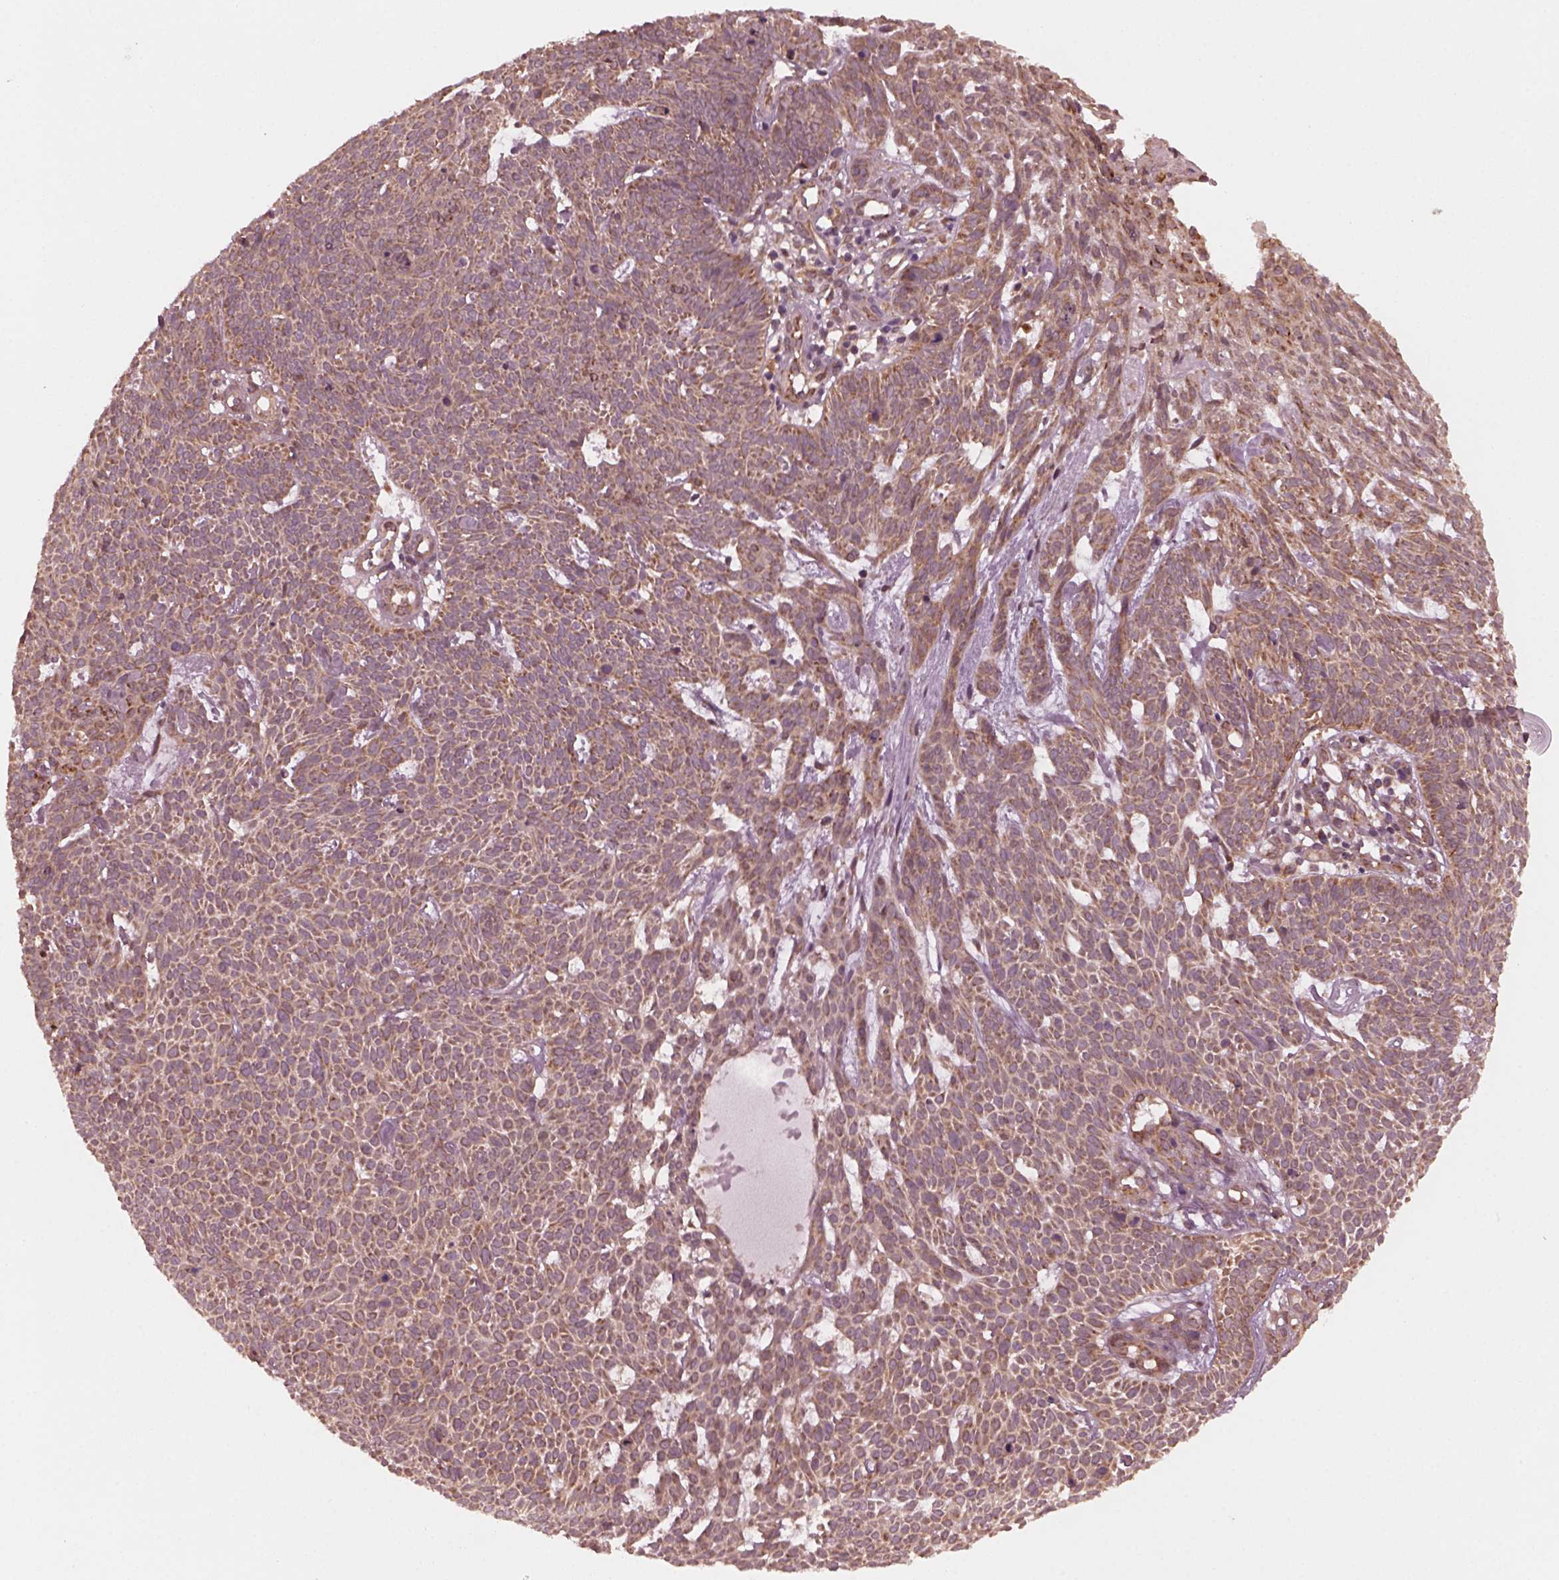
{"staining": {"intensity": "weak", "quantity": ">75%", "location": "cytoplasmic/membranous"}, "tissue": "skin cancer", "cell_type": "Tumor cells", "image_type": "cancer", "snomed": [{"axis": "morphology", "description": "Basal cell carcinoma"}, {"axis": "topography", "description": "Skin"}], "caption": "This photomicrograph displays immunohistochemistry (IHC) staining of human skin cancer, with low weak cytoplasmic/membranous expression in about >75% of tumor cells.", "gene": "FAF2", "patient": {"sex": "male", "age": 59}}